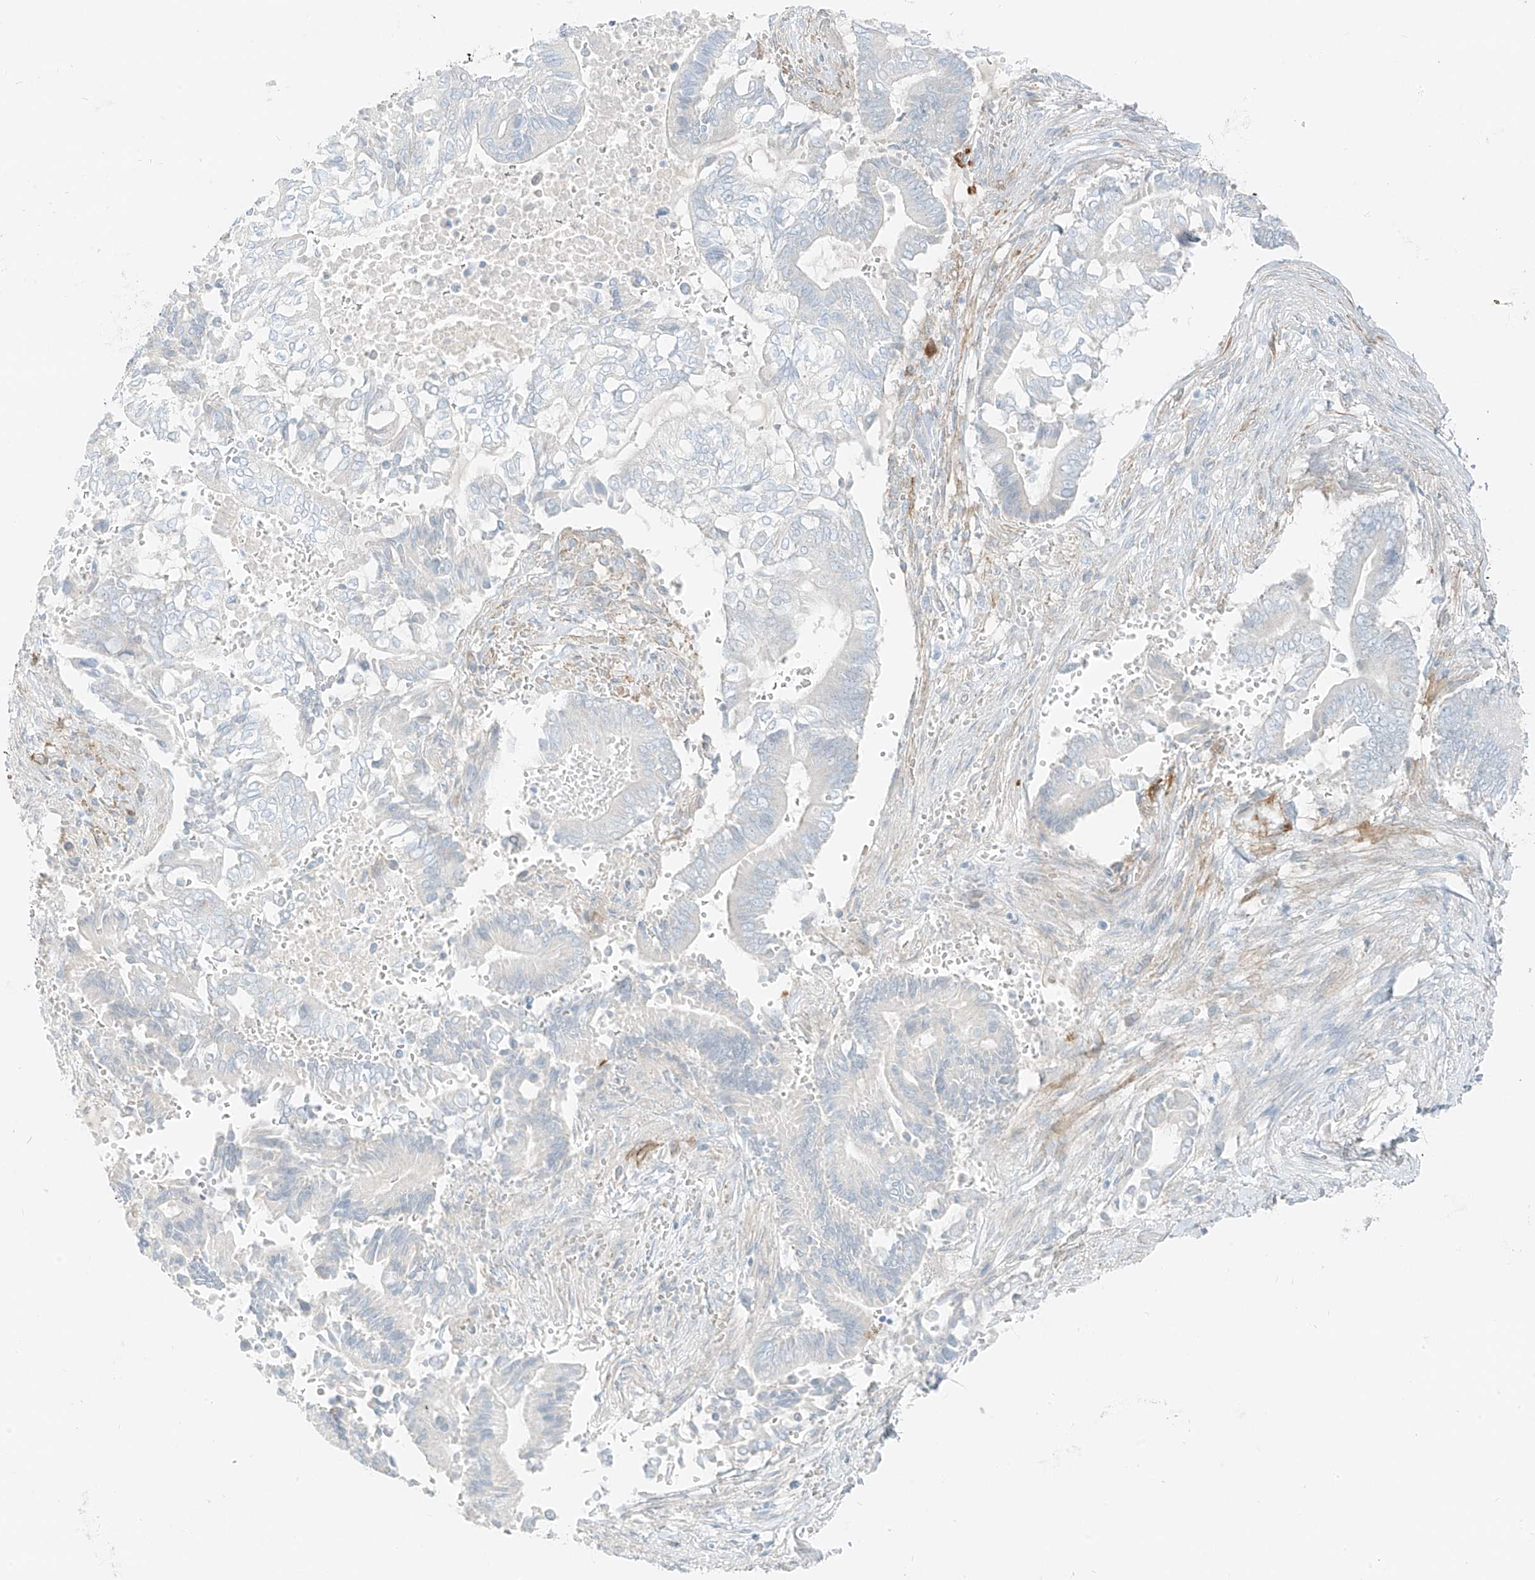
{"staining": {"intensity": "negative", "quantity": "none", "location": "none"}, "tissue": "pancreatic cancer", "cell_type": "Tumor cells", "image_type": "cancer", "snomed": [{"axis": "morphology", "description": "Adenocarcinoma, NOS"}, {"axis": "topography", "description": "Pancreas"}], "caption": "Pancreatic cancer (adenocarcinoma) was stained to show a protein in brown. There is no significant expression in tumor cells.", "gene": "SMCP", "patient": {"sex": "male", "age": 68}}